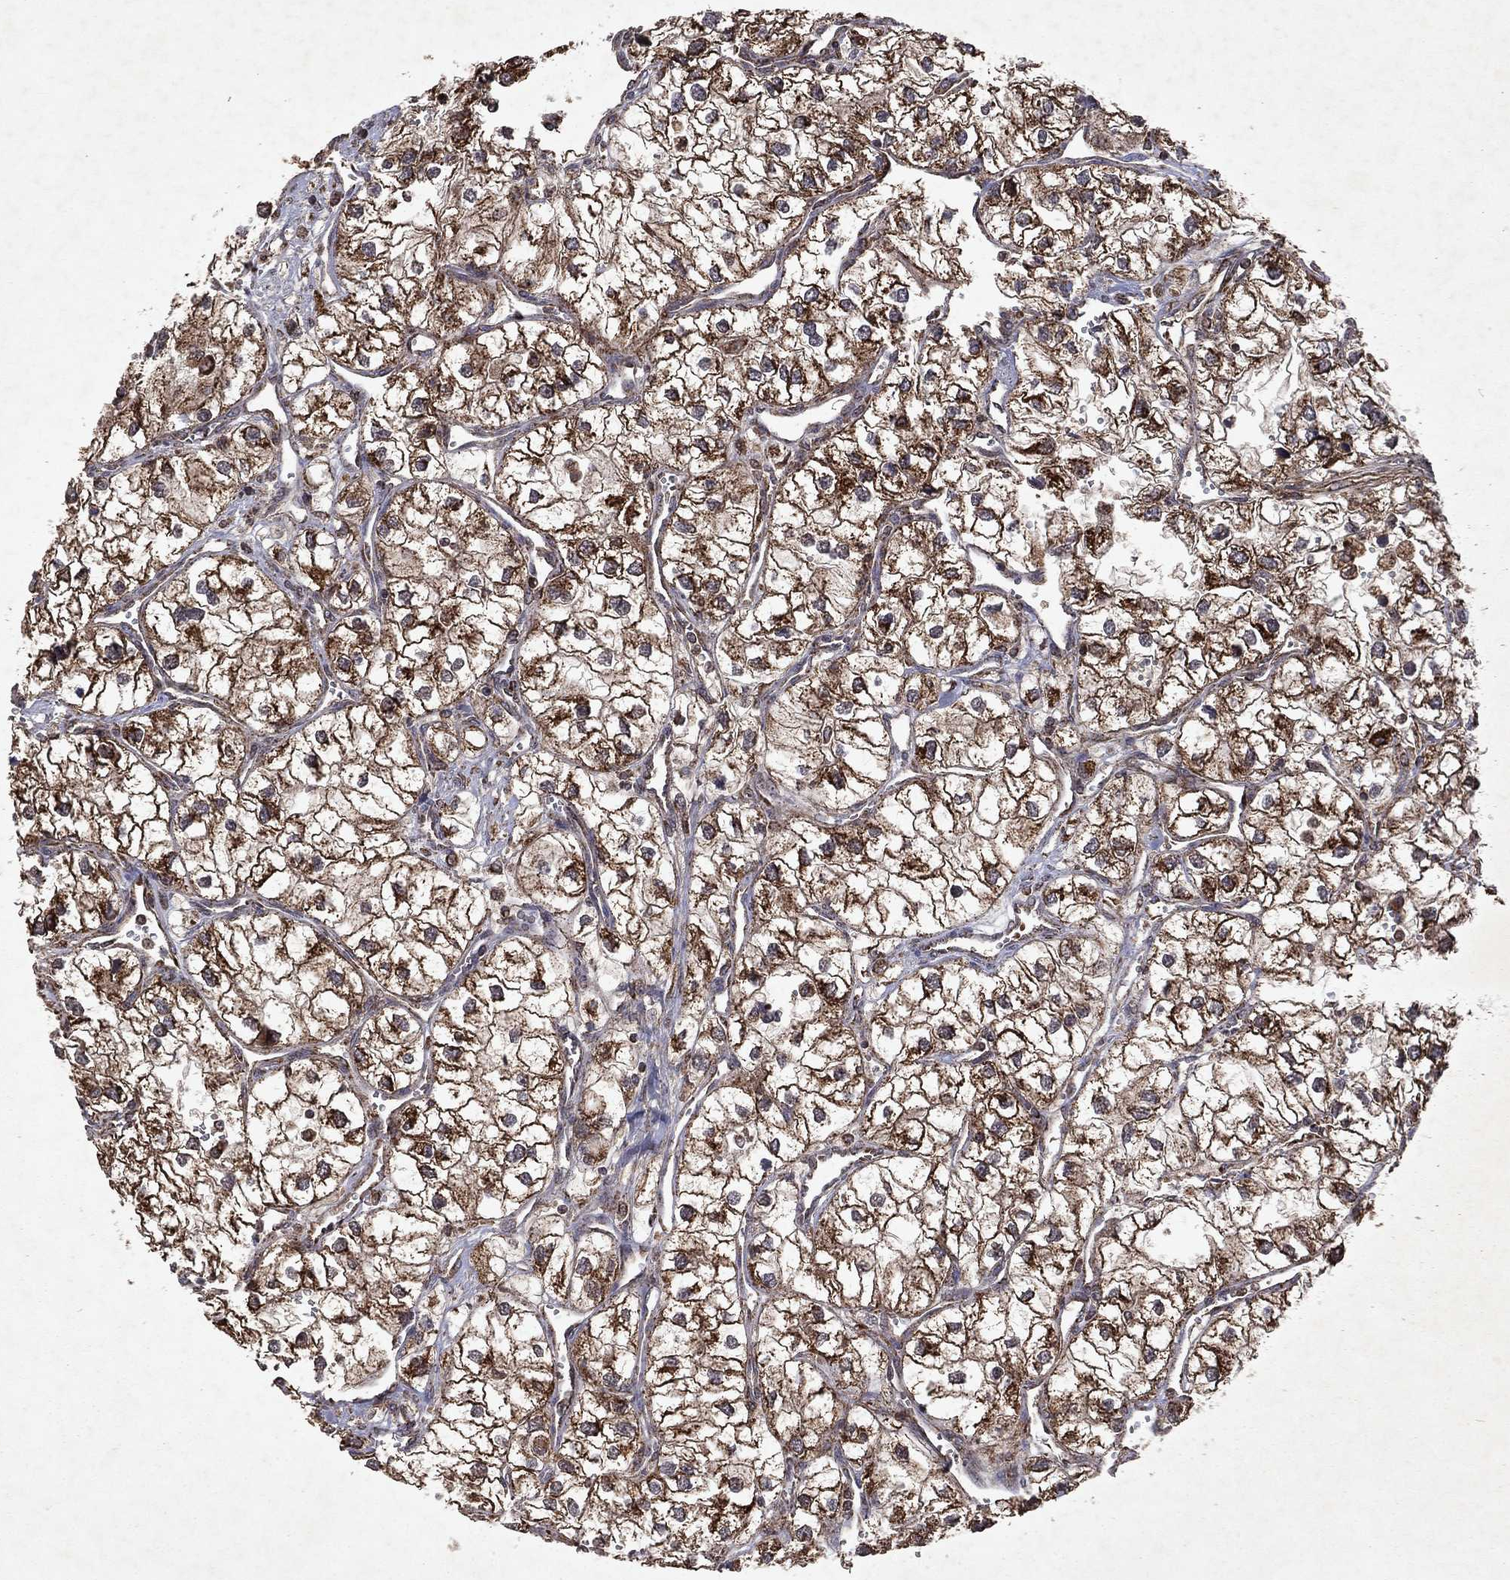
{"staining": {"intensity": "strong", "quantity": "25%-75%", "location": "cytoplasmic/membranous"}, "tissue": "renal cancer", "cell_type": "Tumor cells", "image_type": "cancer", "snomed": [{"axis": "morphology", "description": "Adenocarcinoma, NOS"}, {"axis": "topography", "description": "Kidney"}], "caption": "Renal cancer (adenocarcinoma) tissue demonstrates strong cytoplasmic/membranous expression in about 25%-75% of tumor cells, visualized by immunohistochemistry. The staining is performed using DAB (3,3'-diaminobenzidine) brown chromogen to label protein expression. The nuclei are counter-stained blue using hematoxylin.", "gene": "PYROXD2", "patient": {"sex": "male", "age": 59}}